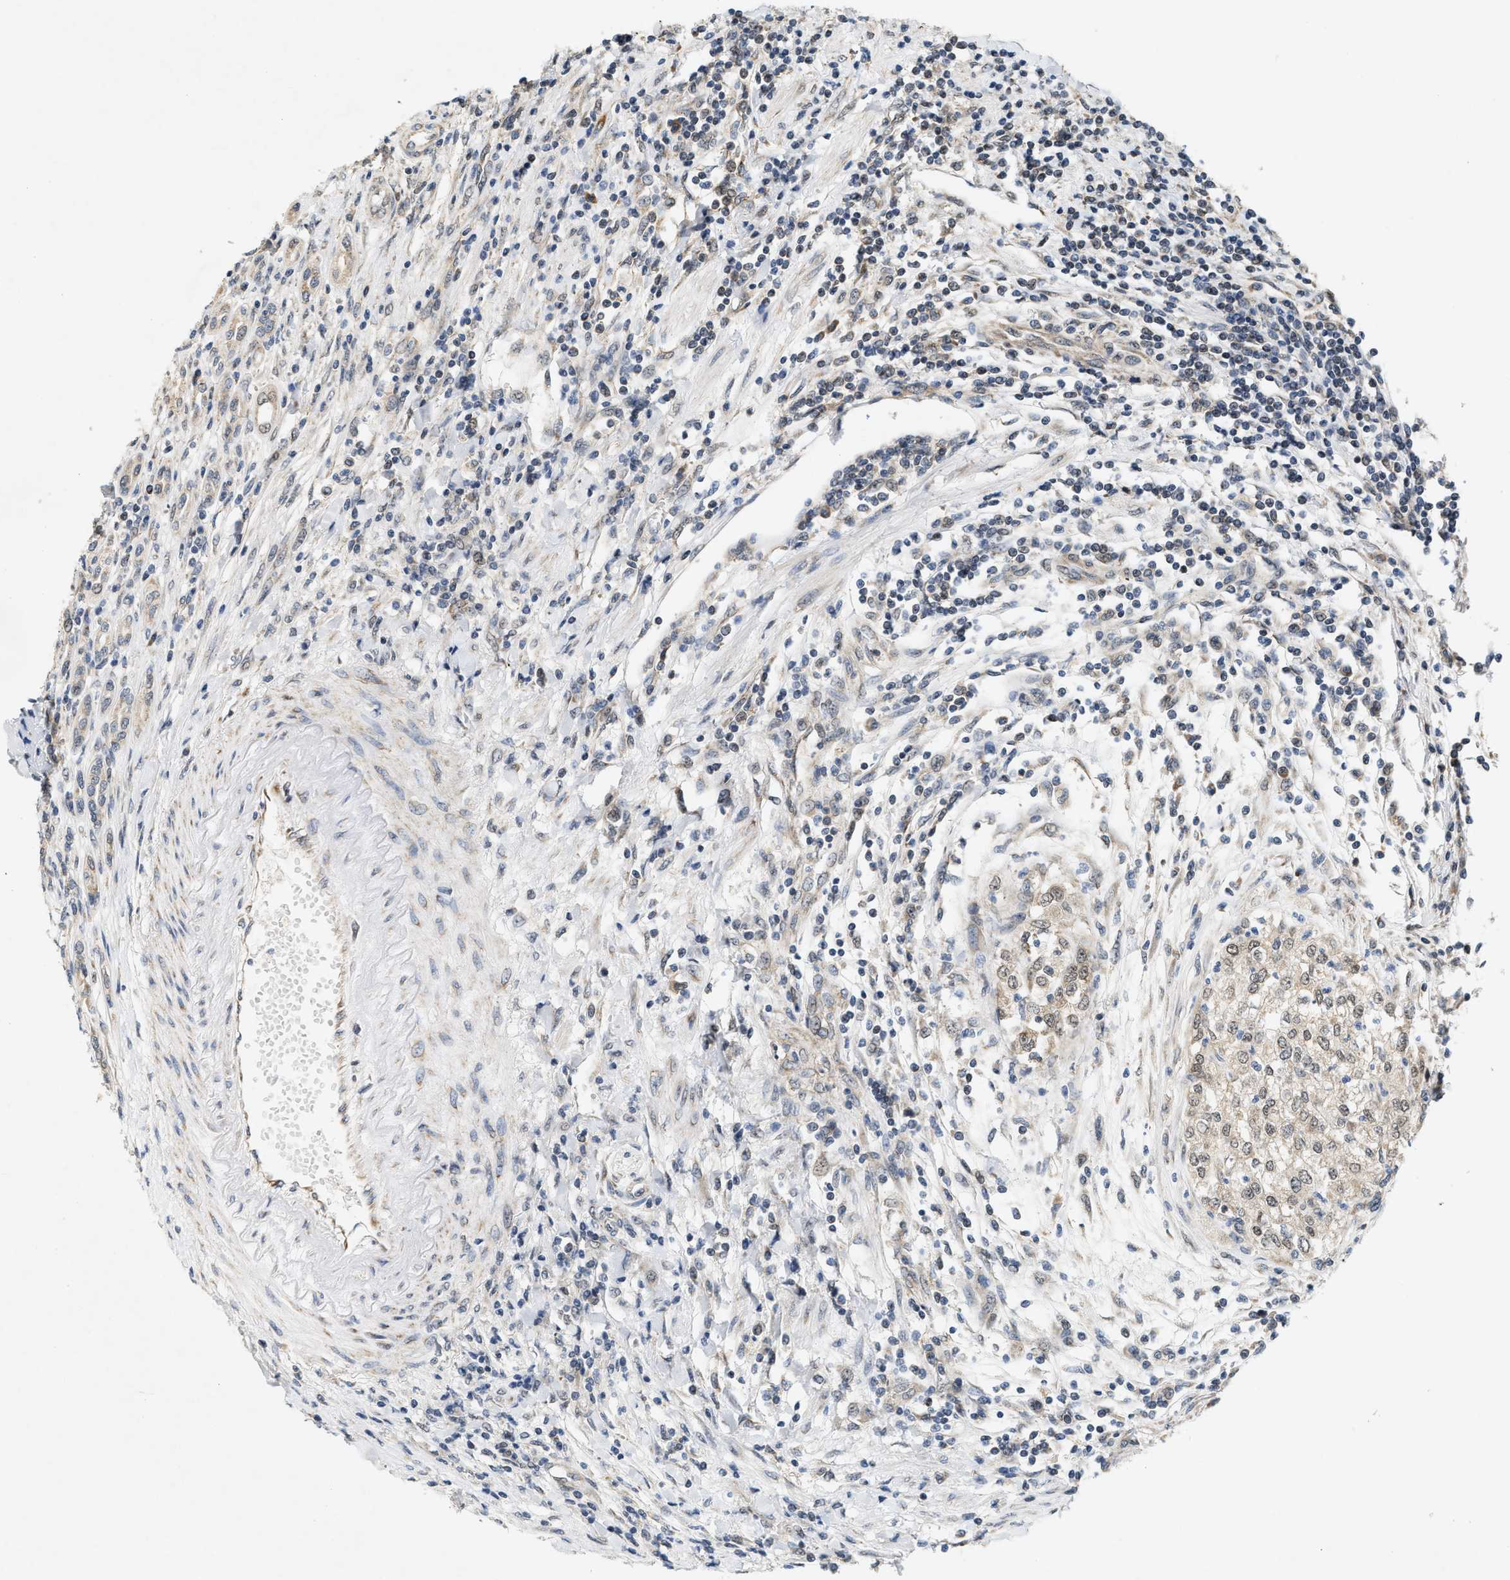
{"staining": {"intensity": "weak", "quantity": ">75%", "location": "nuclear"}, "tissue": "renal cancer", "cell_type": "Tumor cells", "image_type": "cancer", "snomed": [{"axis": "morphology", "description": "Adenocarcinoma, NOS"}, {"axis": "topography", "description": "Kidney"}], "caption": "Renal adenocarcinoma stained for a protein (brown) displays weak nuclear positive expression in approximately >75% of tumor cells.", "gene": "GIGYF1", "patient": {"sex": "female", "age": 54}}